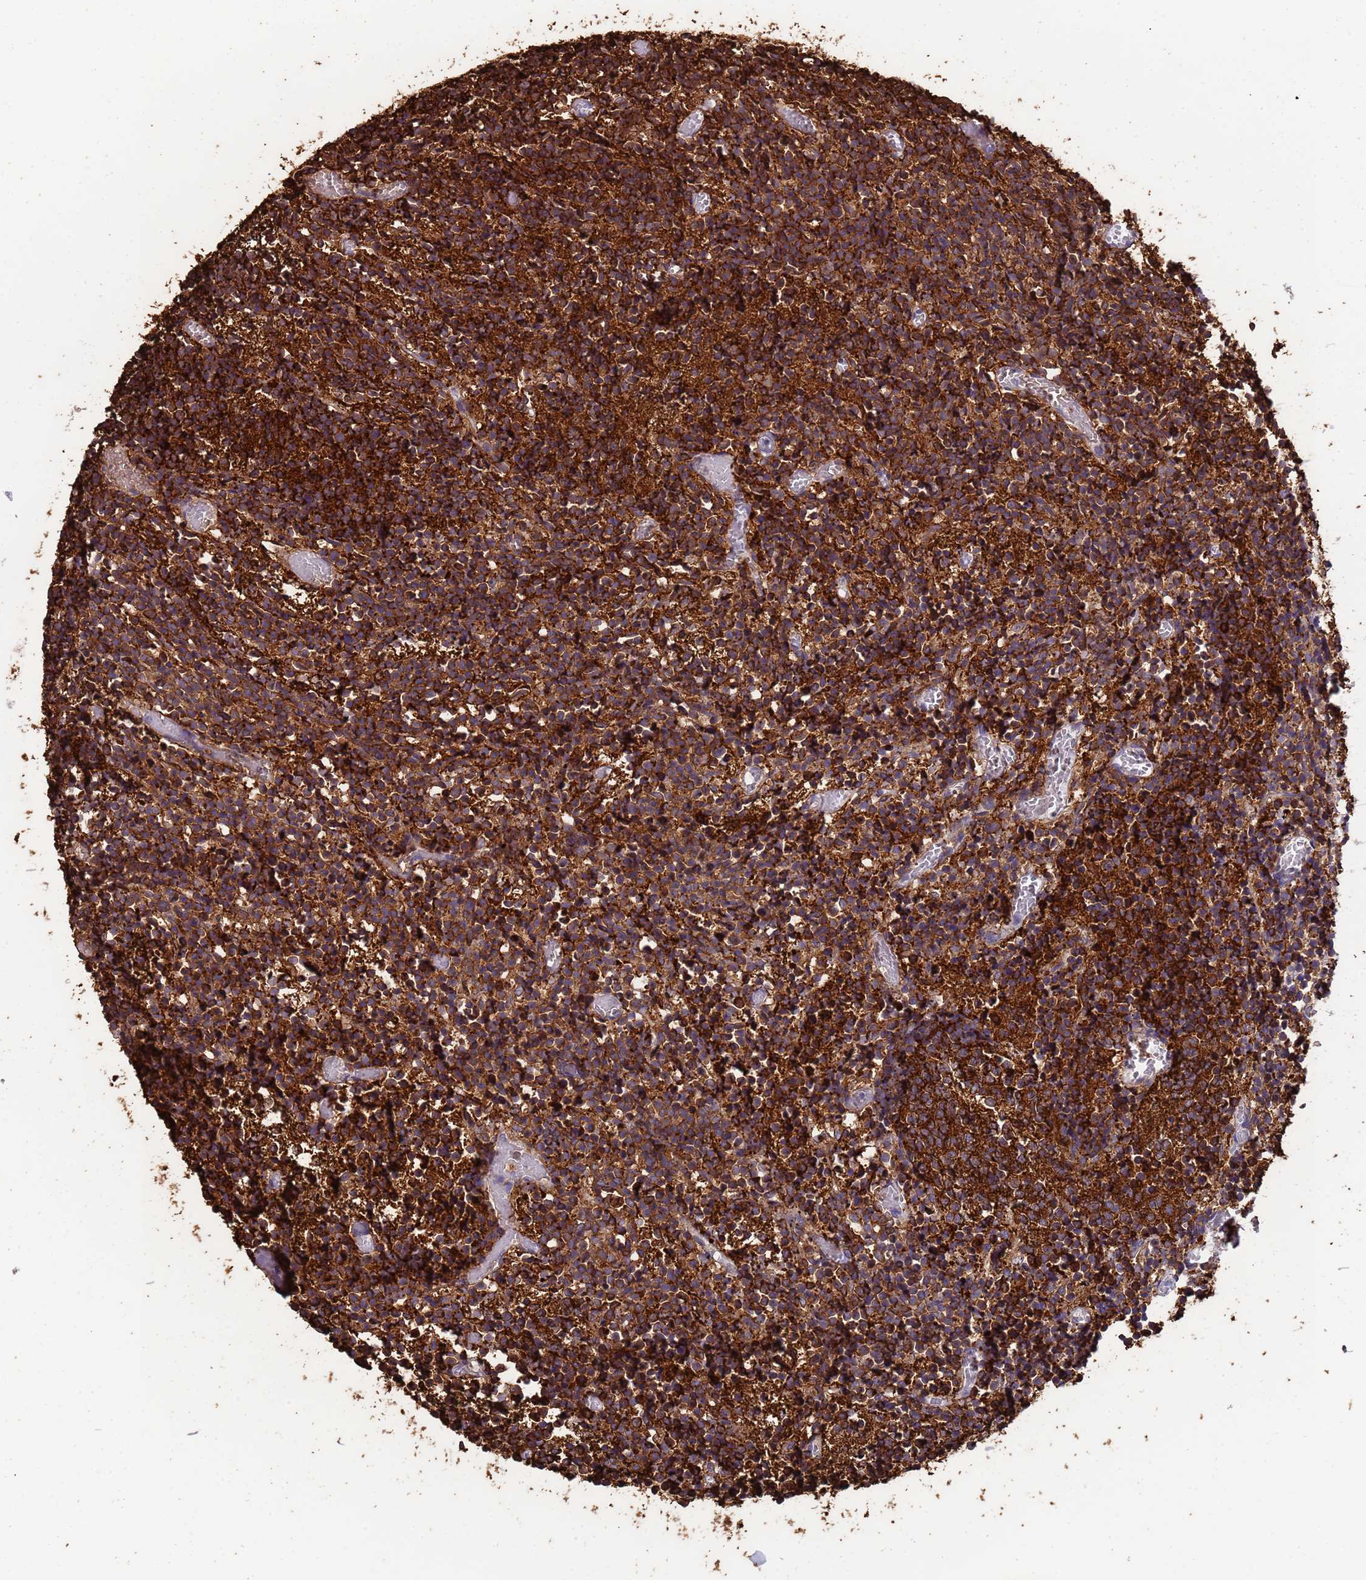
{"staining": {"intensity": "strong", "quantity": ">75%", "location": "cytoplasmic/membranous"}, "tissue": "glioma", "cell_type": "Tumor cells", "image_type": "cancer", "snomed": [{"axis": "morphology", "description": "Glioma, malignant, Low grade"}, {"axis": "topography", "description": "Brain"}], "caption": "Glioma stained with DAB immunohistochemistry (IHC) shows high levels of strong cytoplasmic/membranous expression in approximately >75% of tumor cells. Nuclei are stained in blue.", "gene": "PAQR7", "patient": {"sex": "female", "age": 1}}